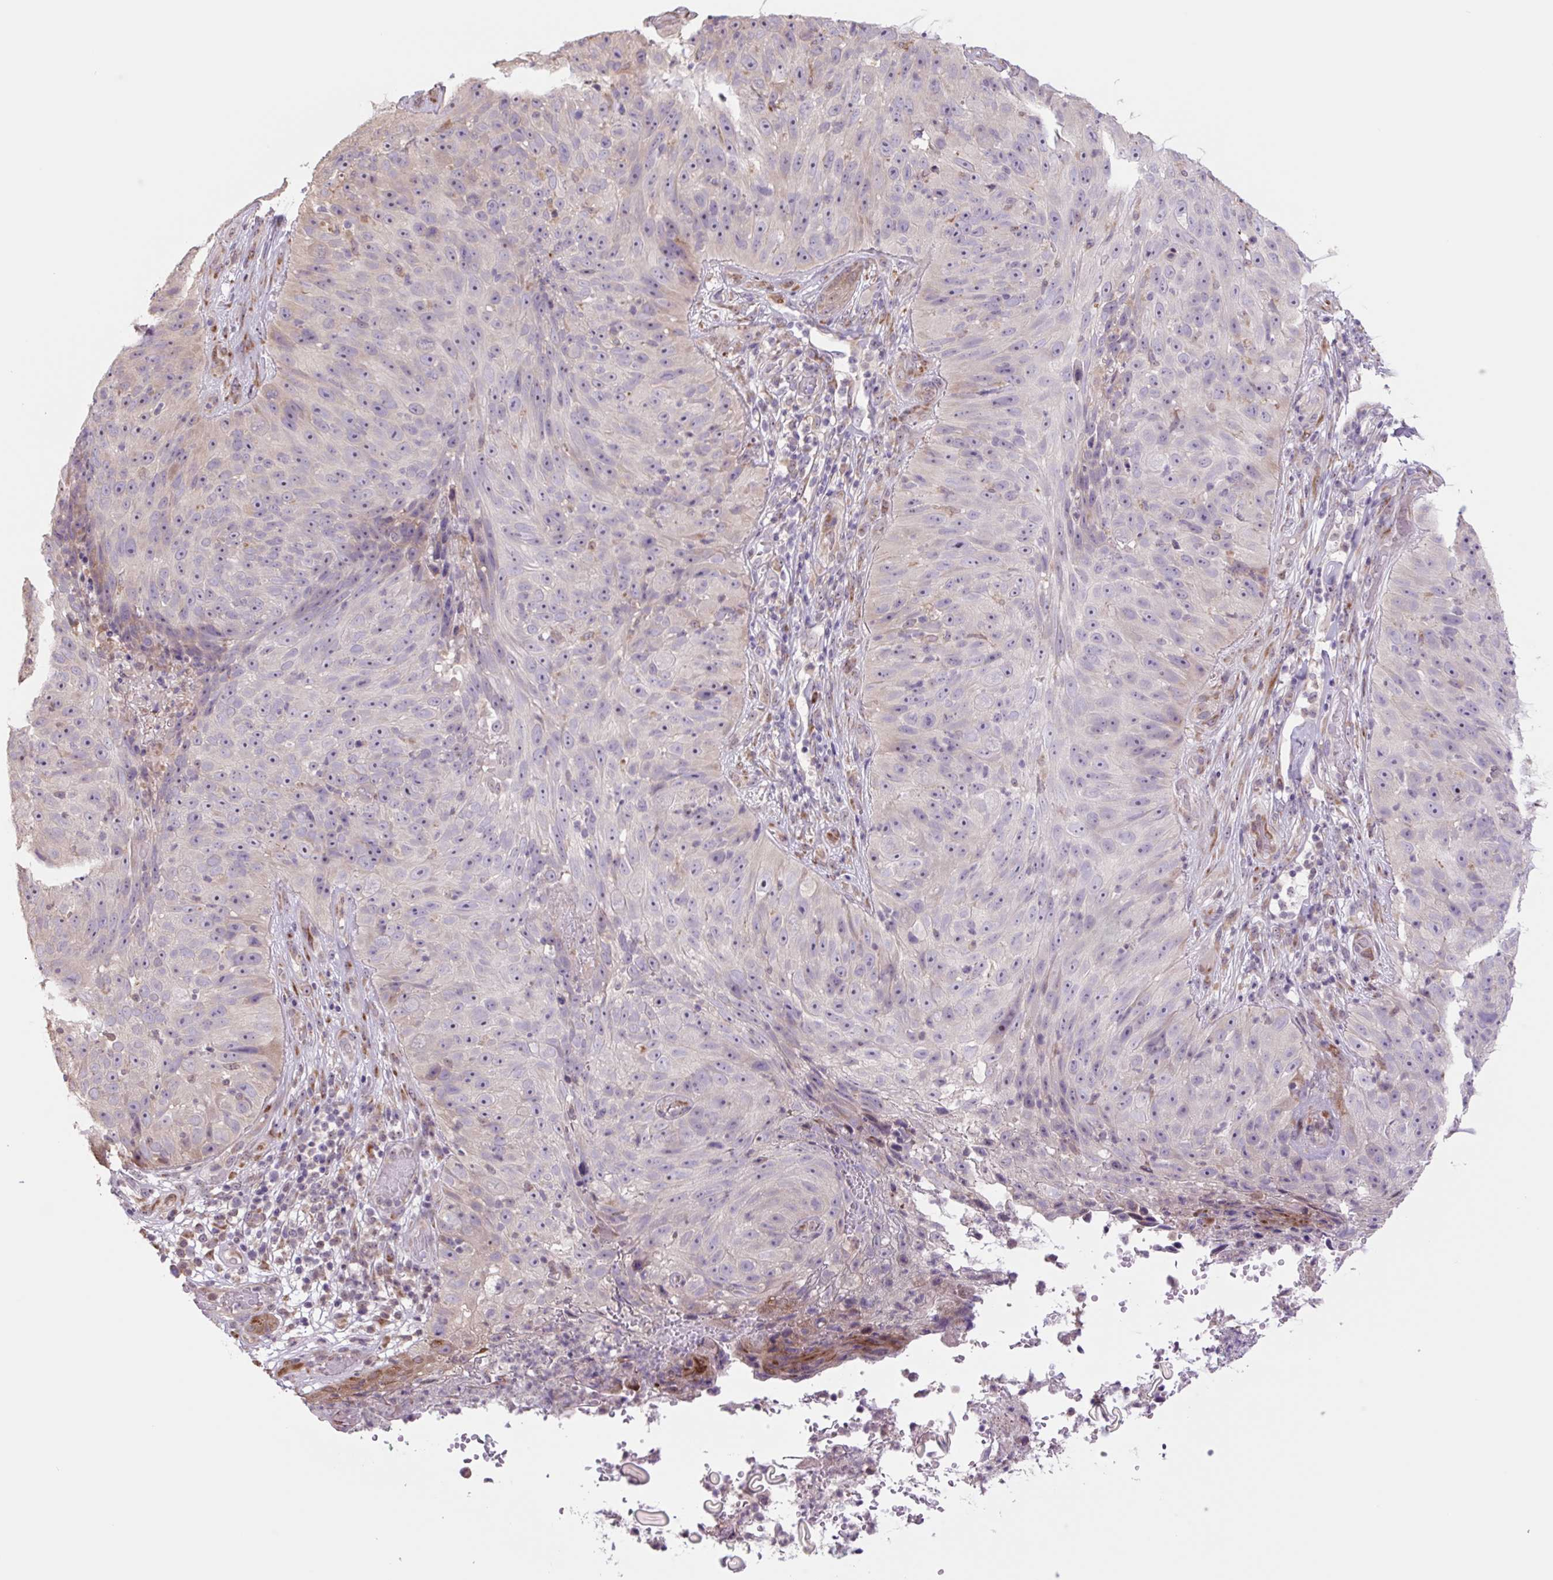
{"staining": {"intensity": "negative", "quantity": "none", "location": "none"}, "tissue": "skin cancer", "cell_type": "Tumor cells", "image_type": "cancer", "snomed": [{"axis": "morphology", "description": "Squamous cell carcinoma, NOS"}, {"axis": "topography", "description": "Skin"}], "caption": "Immunohistochemistry (IHC) histopathology image of human squamous cell carcinoma (skin) stained for a protein (brown), which demonstrates no expression in tumor cells.", "gene": "PLA2G4A", "patient": {"sex": "female", "age": 87}}